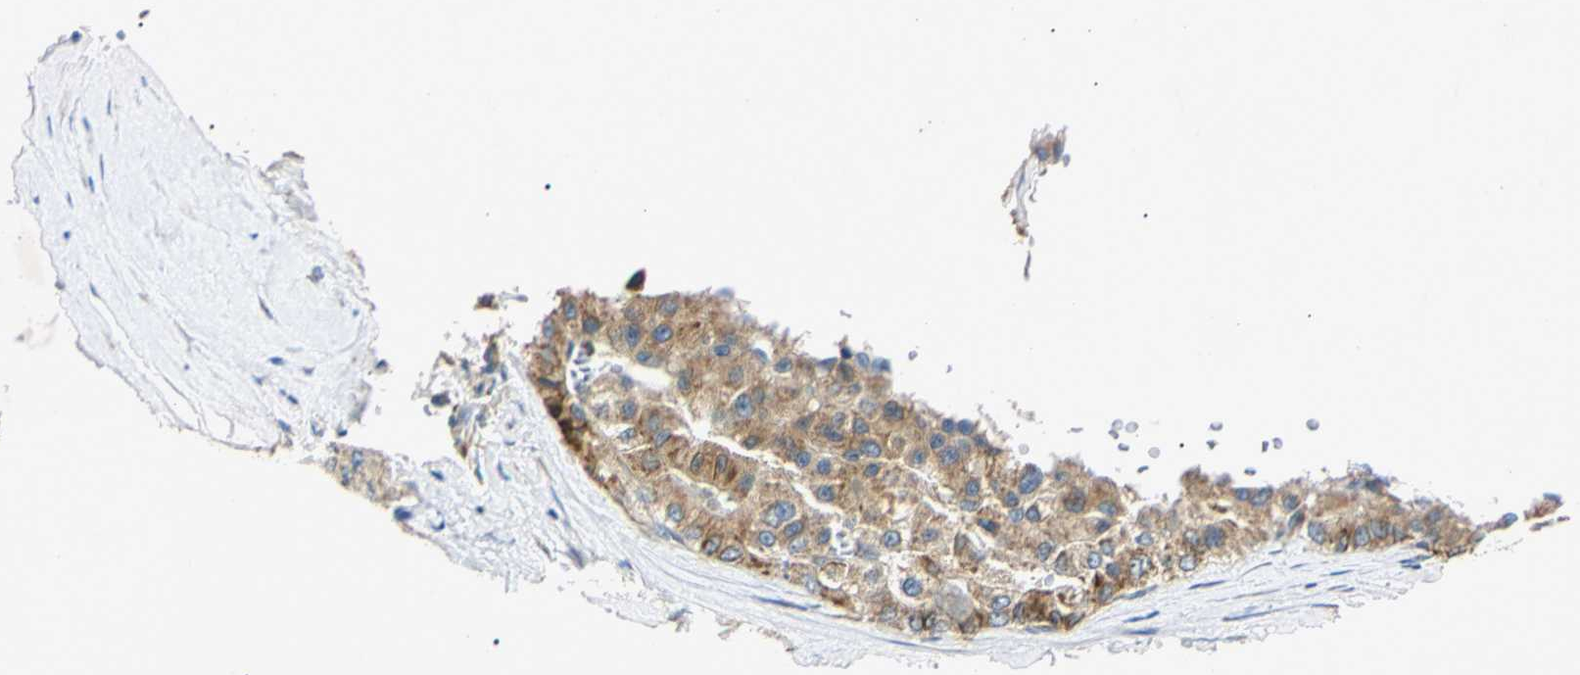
{"staining": {"intensity": "weak", "quantity": ">75%", "location": "cytoplasmic/membranous"}, "tissue": "liver cancer", "cell_type": "Tumor cells", "image_type": "cancer", "snomed": [{"axis": "morphology", "description": "Carcinoma, Hepatocellular, NOS"}, {"axis": "topography", "description": "Liver"}], "caption": "There is low levels of weak cytoplasmic/membranous staining in tumor cells of liver cancer (hepatocellular carcinoma), as demonstrated by immunohistochemical staining (brown color).", "gene": "DNAJB12", "patient": {"sex": "male", "age": 80}}